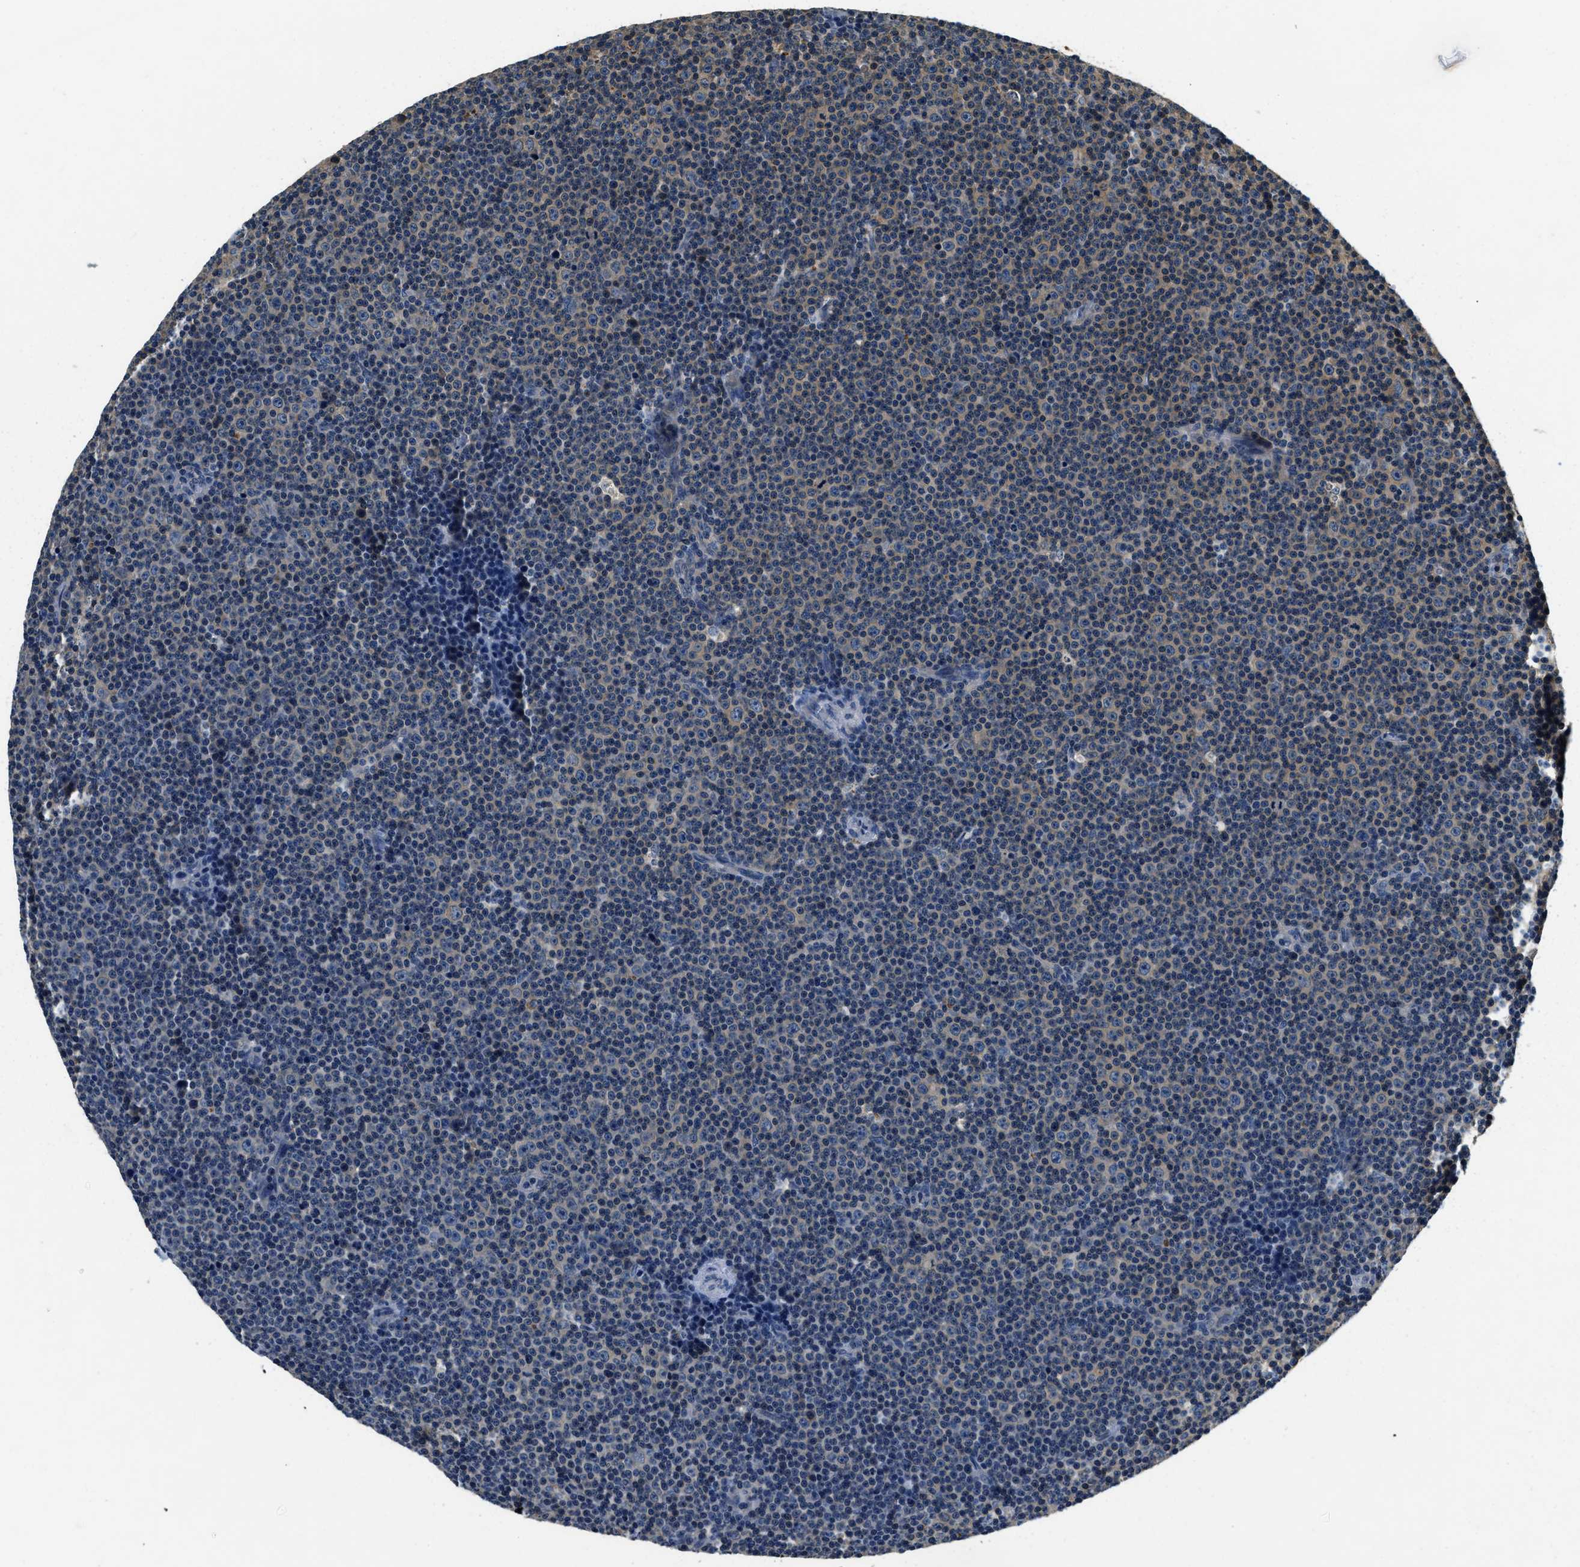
{"staining": {"intensity": "weak", "quantity": "25%-75%", "location": "cytoplasmic/membranous"}, "tissue": "lymphoma", "cell_type": "Tumor cells", "image_type": "cancer", "snomed": [{"axis": "morphology", "description": "Malignant lymphoma, non-Hodgkin's type, Low grade"}, {"axis": "topography", "description": "Lymph node"}], "caption": "Lymphoma stained with a protein marker reveals weak staining in tumor cells.", "gene": "RESF1", "patient": {"sex": "female", "age": 67}}